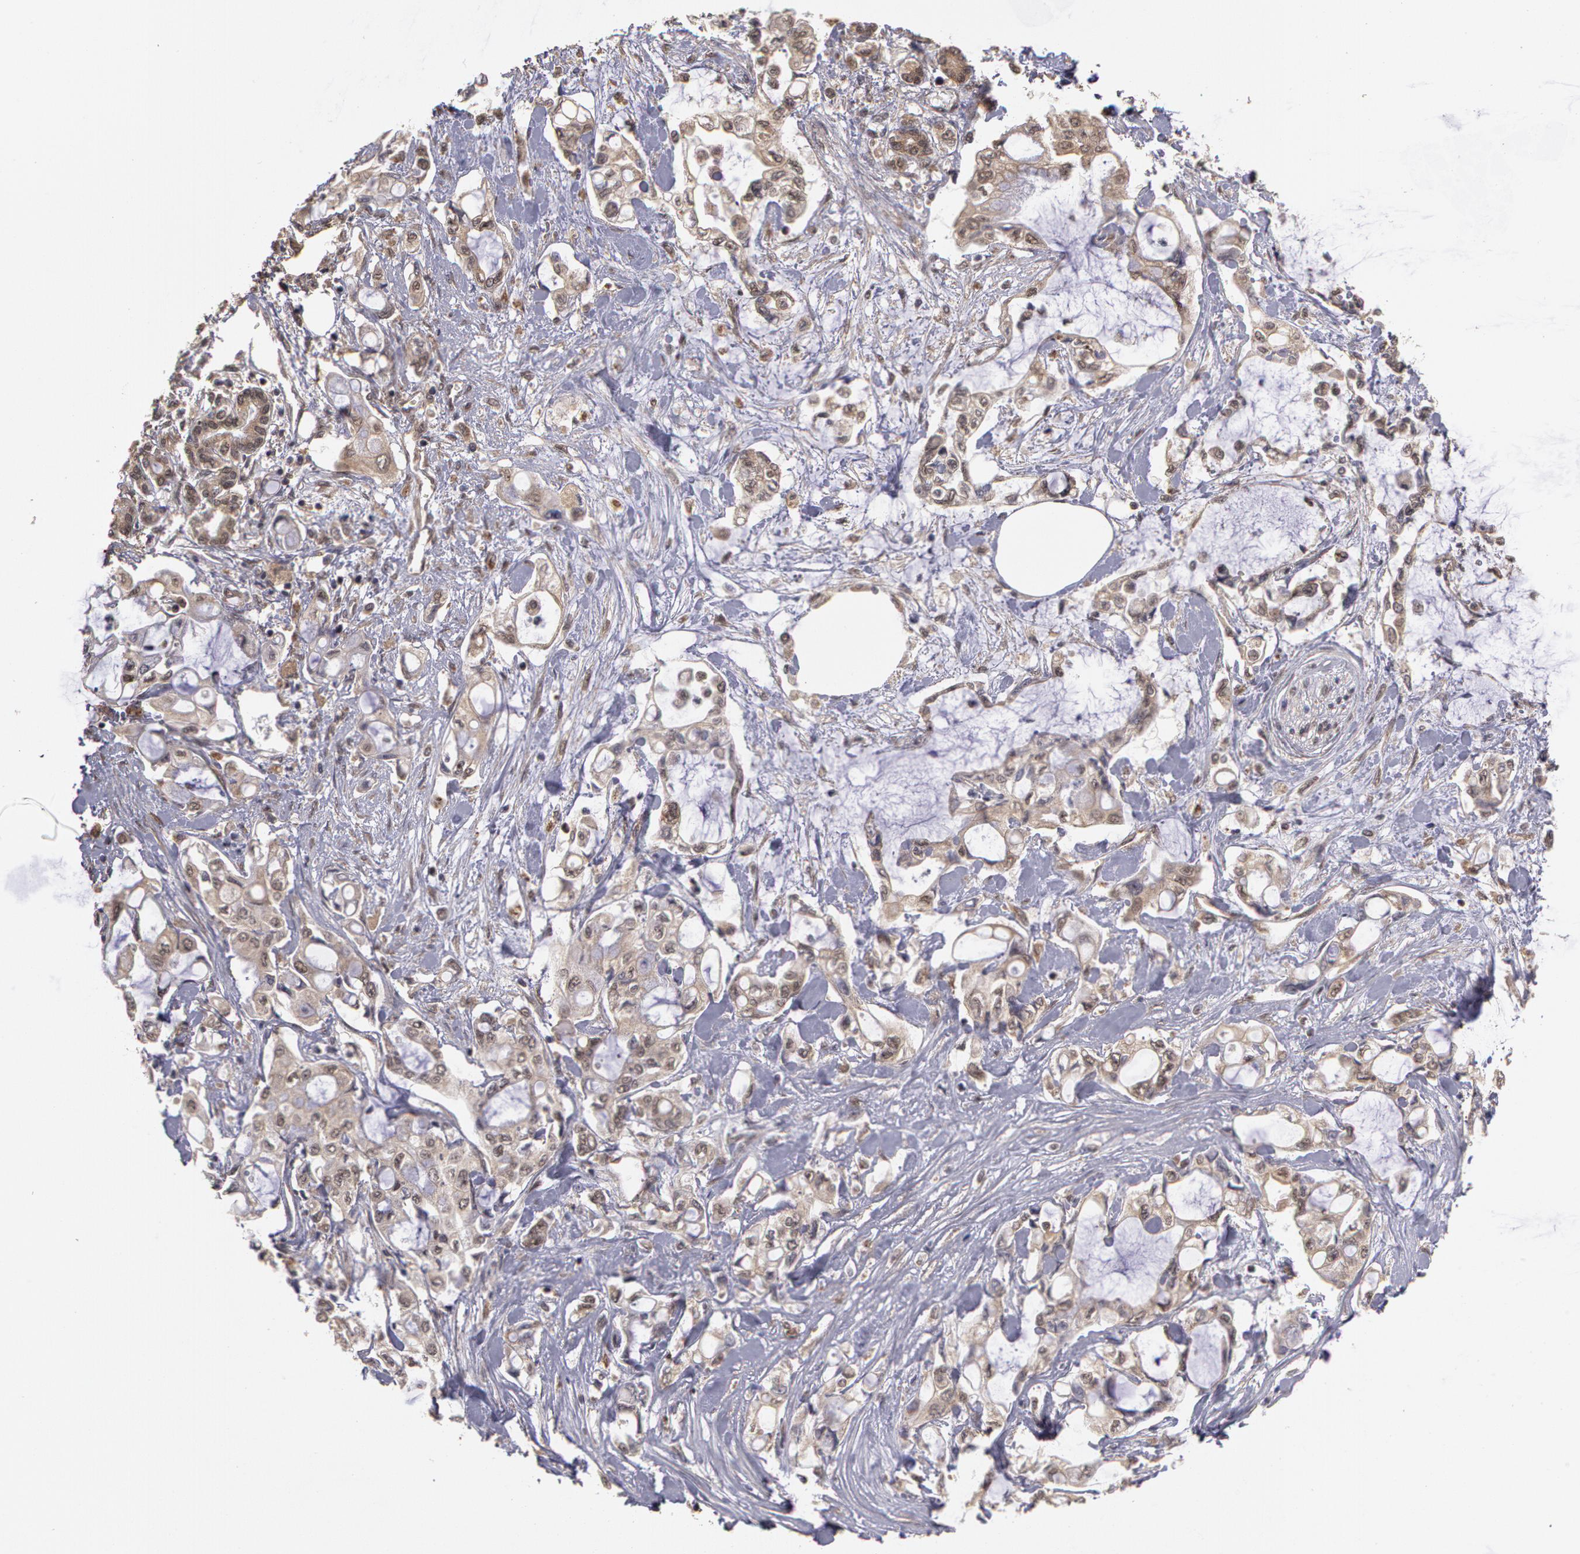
{"staining": {"intensity": "weak", "quantity": ">75%", "location": "cytoplasmic/membranous"}, "tissue": "pancreatic cancer", "cell_type": "Tumor cells", "image_type": "cancer", "snomed": [{"axis": "morphology", "description": "Adenocarcinoma, NOS"}, {"axis": "topography", "description": "Pancreas"}], "caption": "Approximately >75% of tumor cells in human pancreatic adenocarcinoma reveal weak cytoplasmic/membranous protein staining as visualized by brown immunohistochemical staining.", "gene": "GLIS1", "patient": {"sex": "female", "age": 70}}